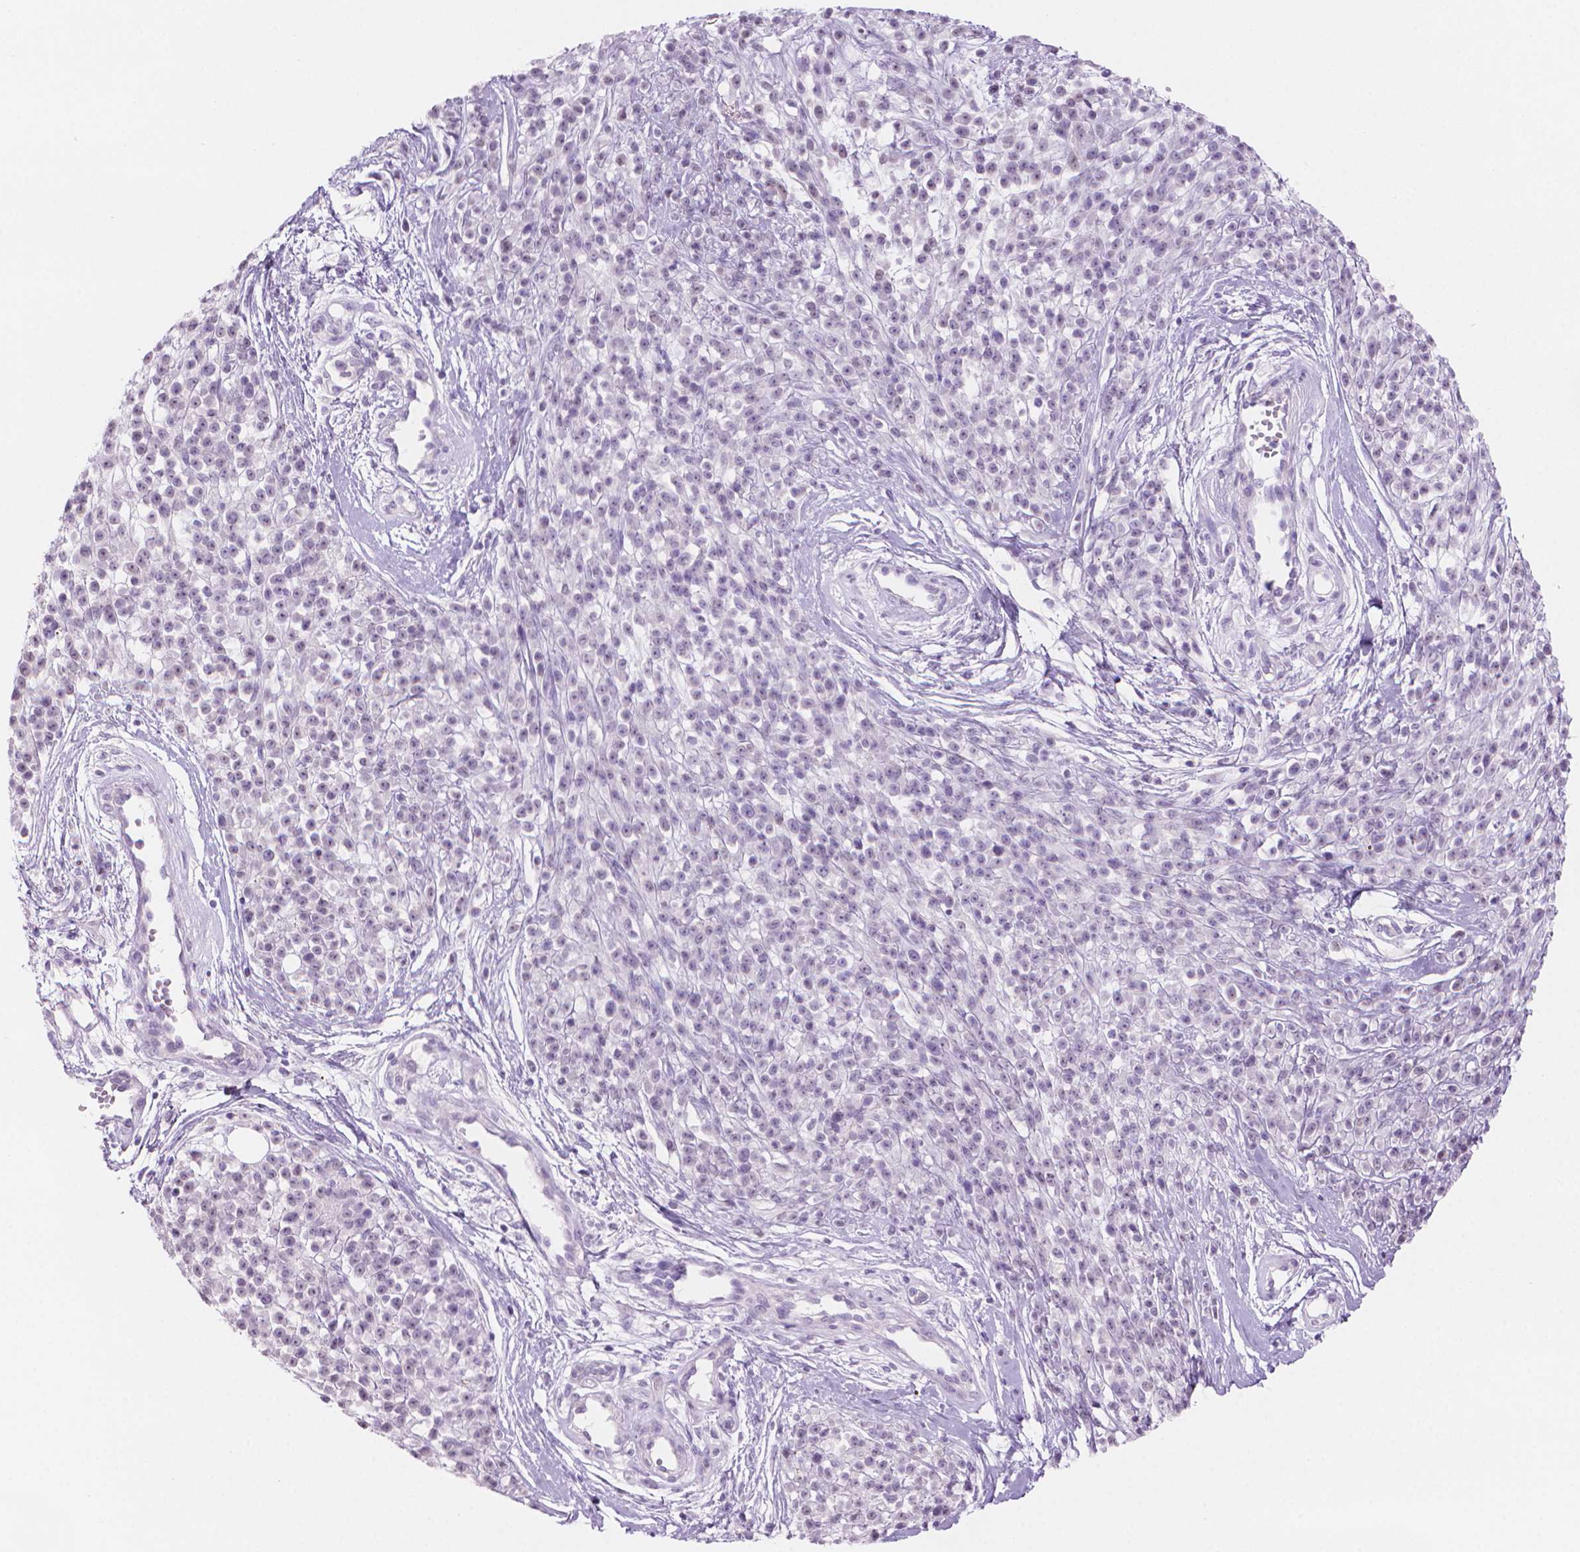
{"staining": {"intensity": "negative", "quantity": "none", "location": "none"}, "tissue": "melanoma", "cell_type": "Tumor cells", "image_type": "cancer", "snomed": [{"axis": "morphology", "description": "Malignant melanoma, NOS"}, {"axis": "topography", "description": "Skin"}, {"axis": "topography", "description": "Skin of trunk"}], "caption": "A high-resolution image shows immunohistochemistry (IHC) staining of malignant melanoma, which displays no significant positivity in tumor cells. (DAB (3,3'-diaminobenzidine) IHC visualized using brightfield microscopy, high magnification).", "gene": "ENSG00000187186", "patient": {"sex": "male", "age": 74}}